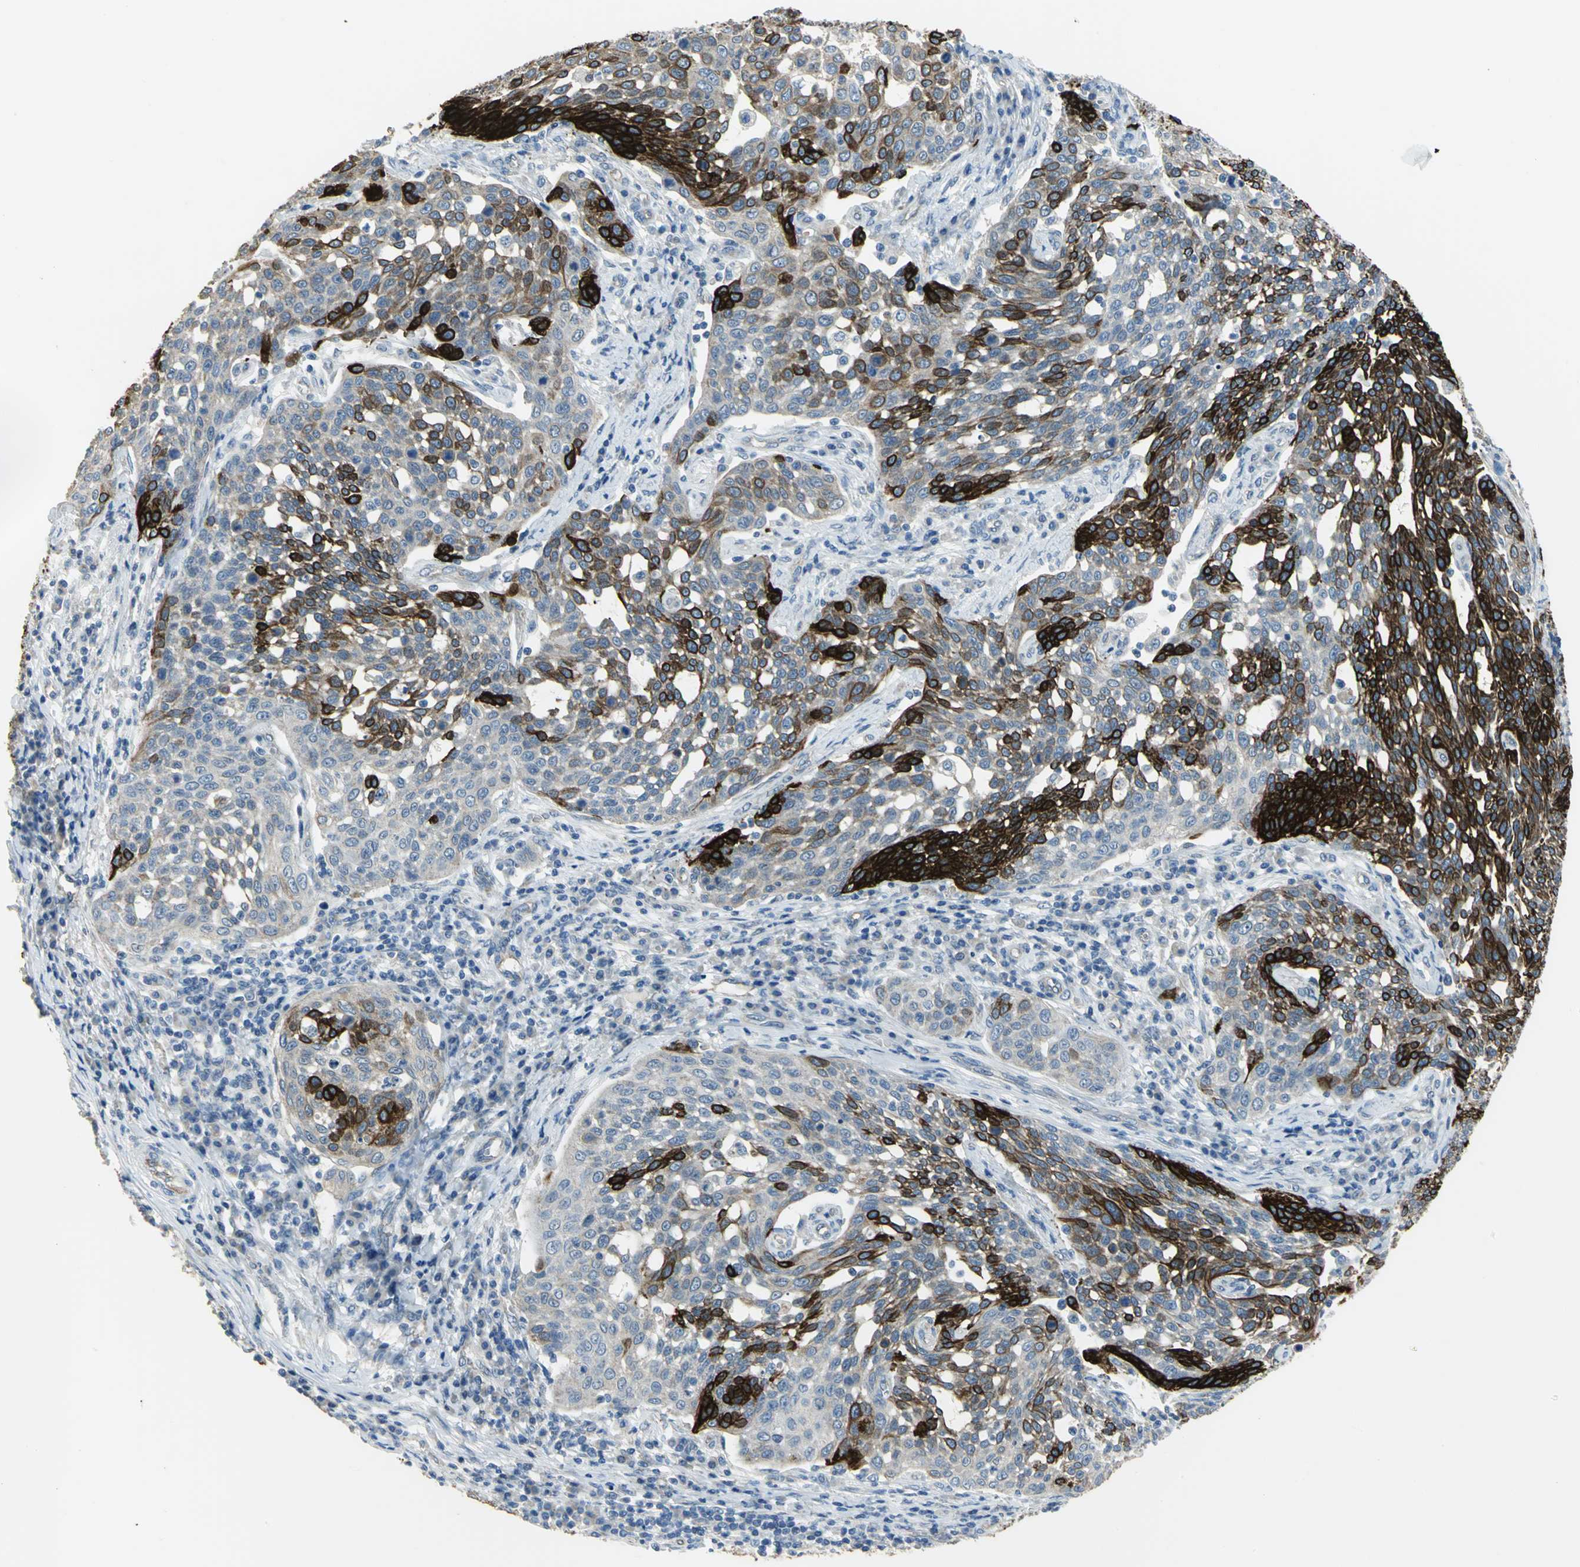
{"staining": {"intensity": "strong", "quantity": "25%-75%", "location": "cytoplasmic/membranous"}, "tissue": "cervical cancer", "cell_type": "Tumor cells", "image_type": "cancer", "snomed": [{"axis": "morphology", "description": "Squamous cell carcinoma, NOS"}, {"axis": "topography", "description": "Cervix"}], "caption": "Immunohistochemical staining of squamous cell carcinoma (cervical) demonstrates high levels of strong cytoplasmic/membranous protein staining in about 25%-75% of tumor cells.", "gene": "HTR1F", "patient": {"sex": "female", "age": 34}}